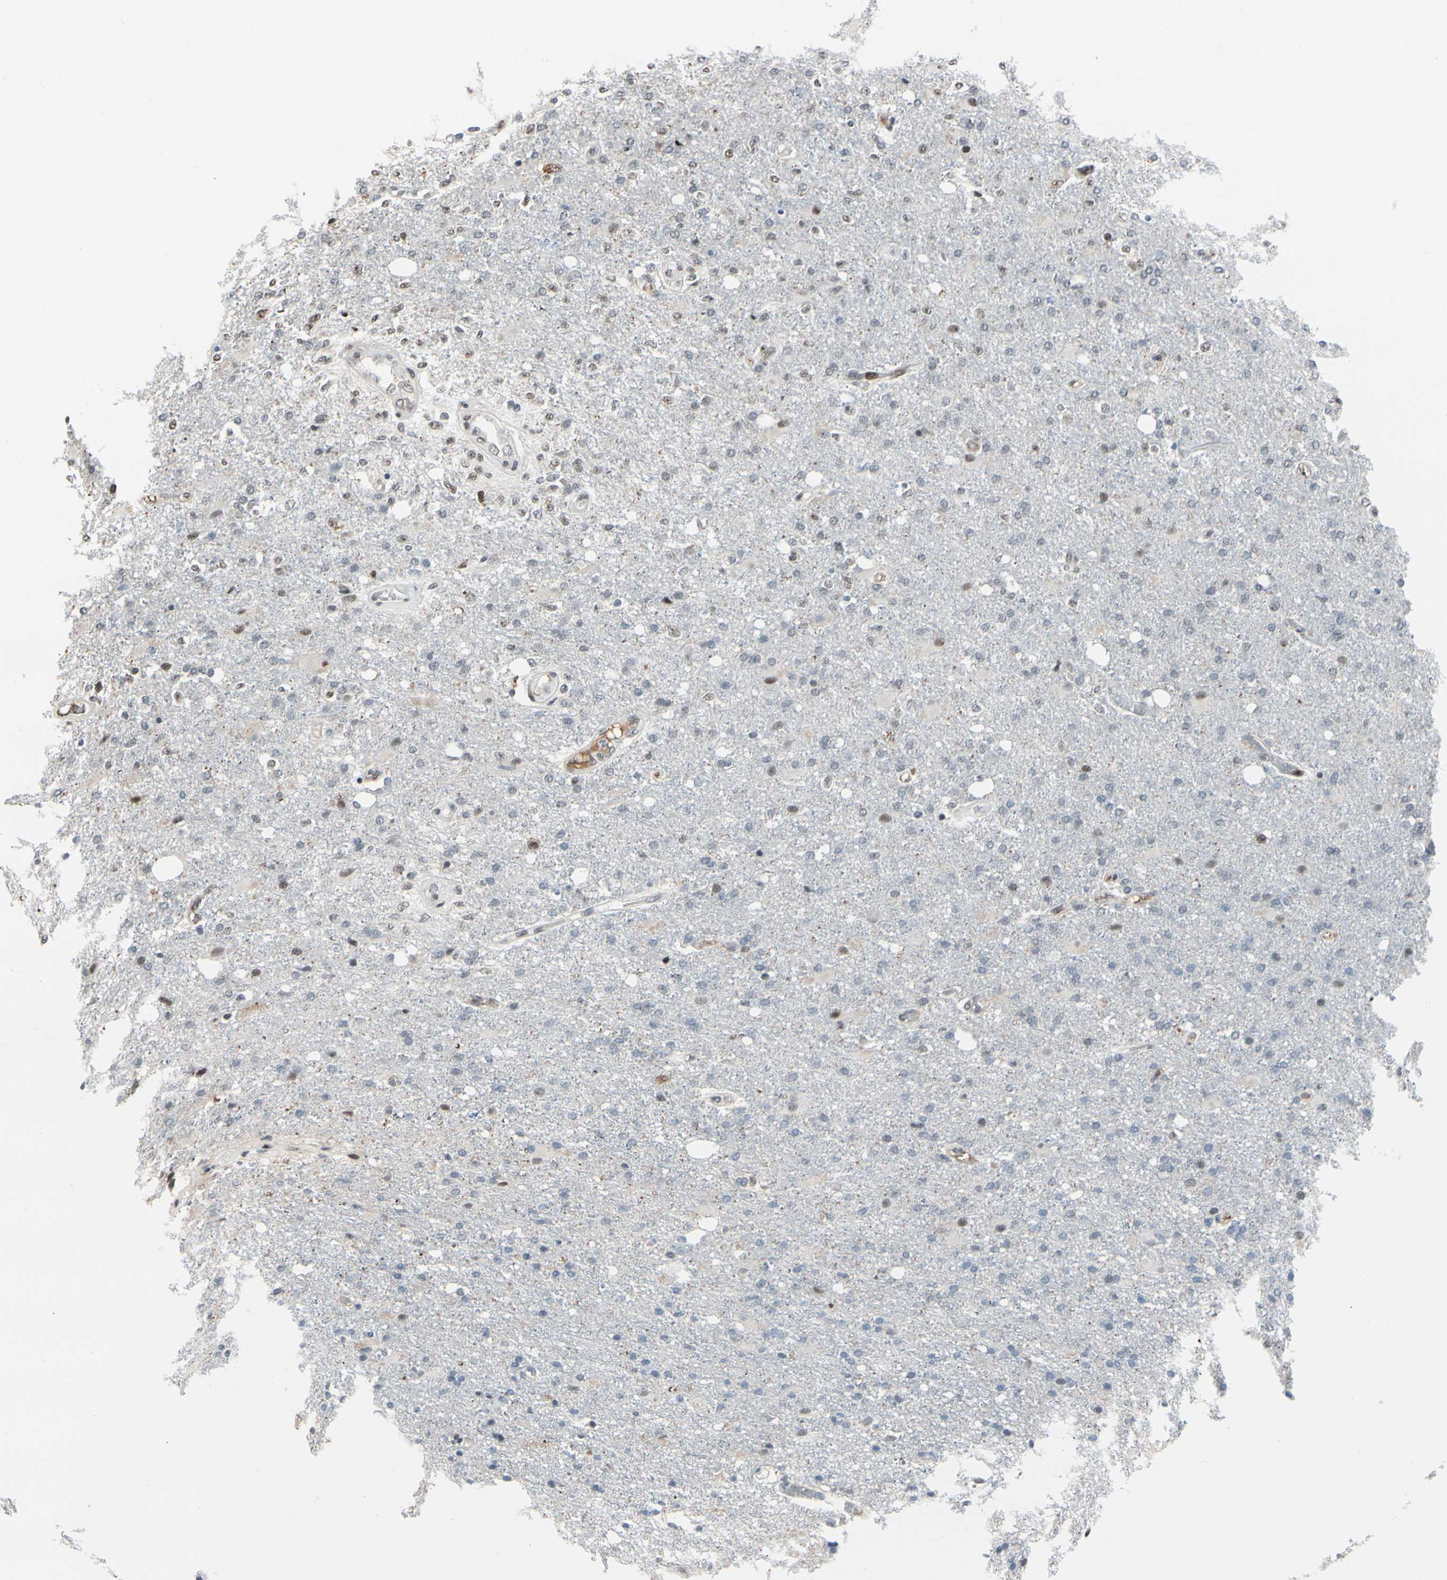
{"staining": {"intensity": "weak", "quantity": "<25%", "location": "nuclear"}, "tissue": "glioma", "cell_type": "Tumor cells", "image_type": "cancer", "snomed": [{"axis": "morphology", "description": "Normal tissue, NOS"}, {"axis": "morphology", "description": "Glioma, malignant, High grade"}, {"axis": "topography", "description": "Cerebral cortex"}], "caption": "High magnification brightfield microscopy of malignant glioma (high-grade) stained with DAB (brown) and counterstained with hematoxylin (blue): tumor cells show no significant staining.", "gene": "FOXO3", "patient": {"sex": "male", "age": 77}}